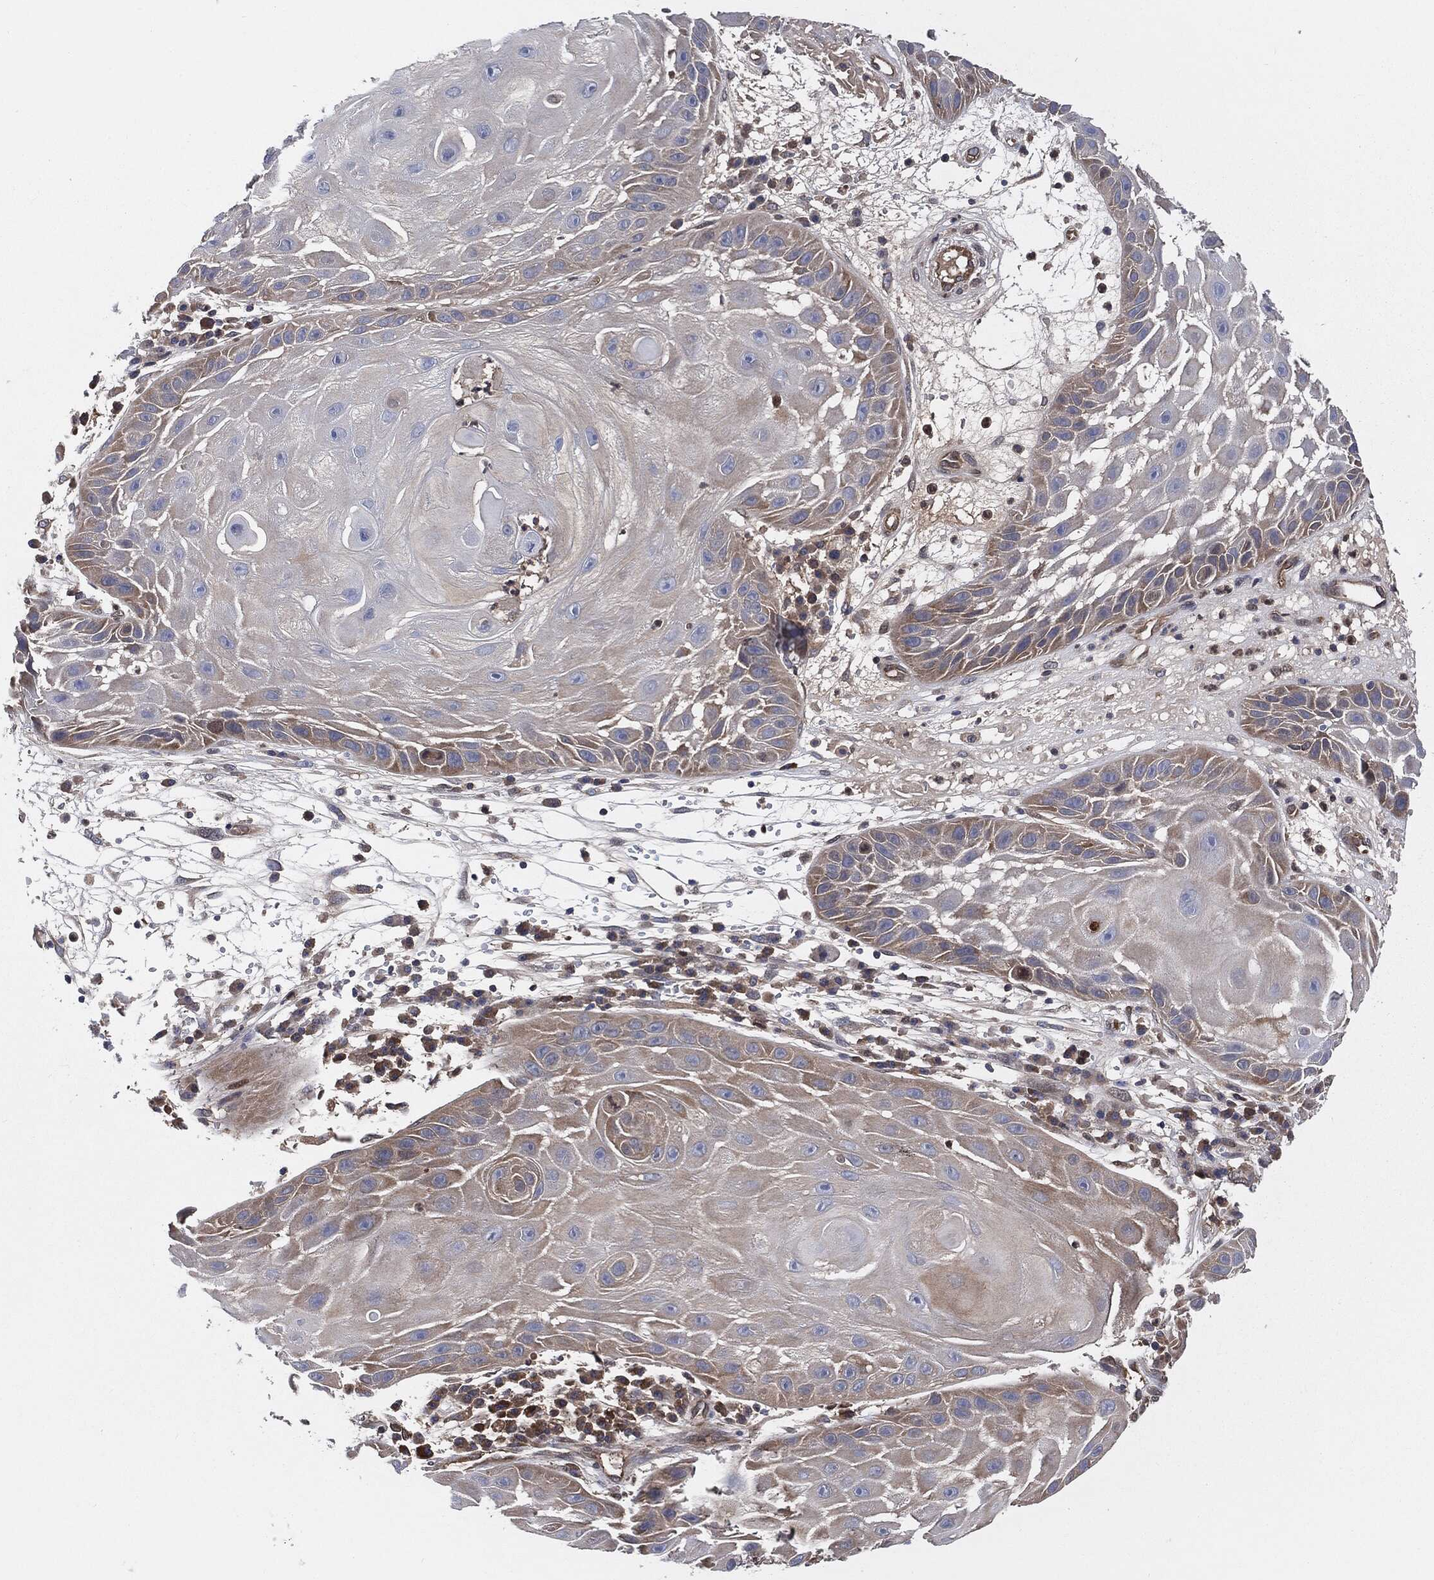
{"staining": {"intensity": "moderate", "quantity": "<25%", "location": "cytoplasmic/membranous"}, "tissue": "skin cancer", "cell_type": "Tumor cells", "image_type": "cancer", "snomed": [{"axis": "morphology", "description": "Normal tissue, NOS"}, {"axis": "morphology", "description": "Squamous cell carcinoma, NOS"}, {"axis": "topography", "description": "Skin"}], "caption": "Immunohistochemical staining of human skin cancer (squamous cell carcinoma) reveals moderate cytoplasmic/membranous protein expression in about <25% of tumor cells.", "gene": "XPNPEP1", "patient": {"sex": "male", "age": 79}}